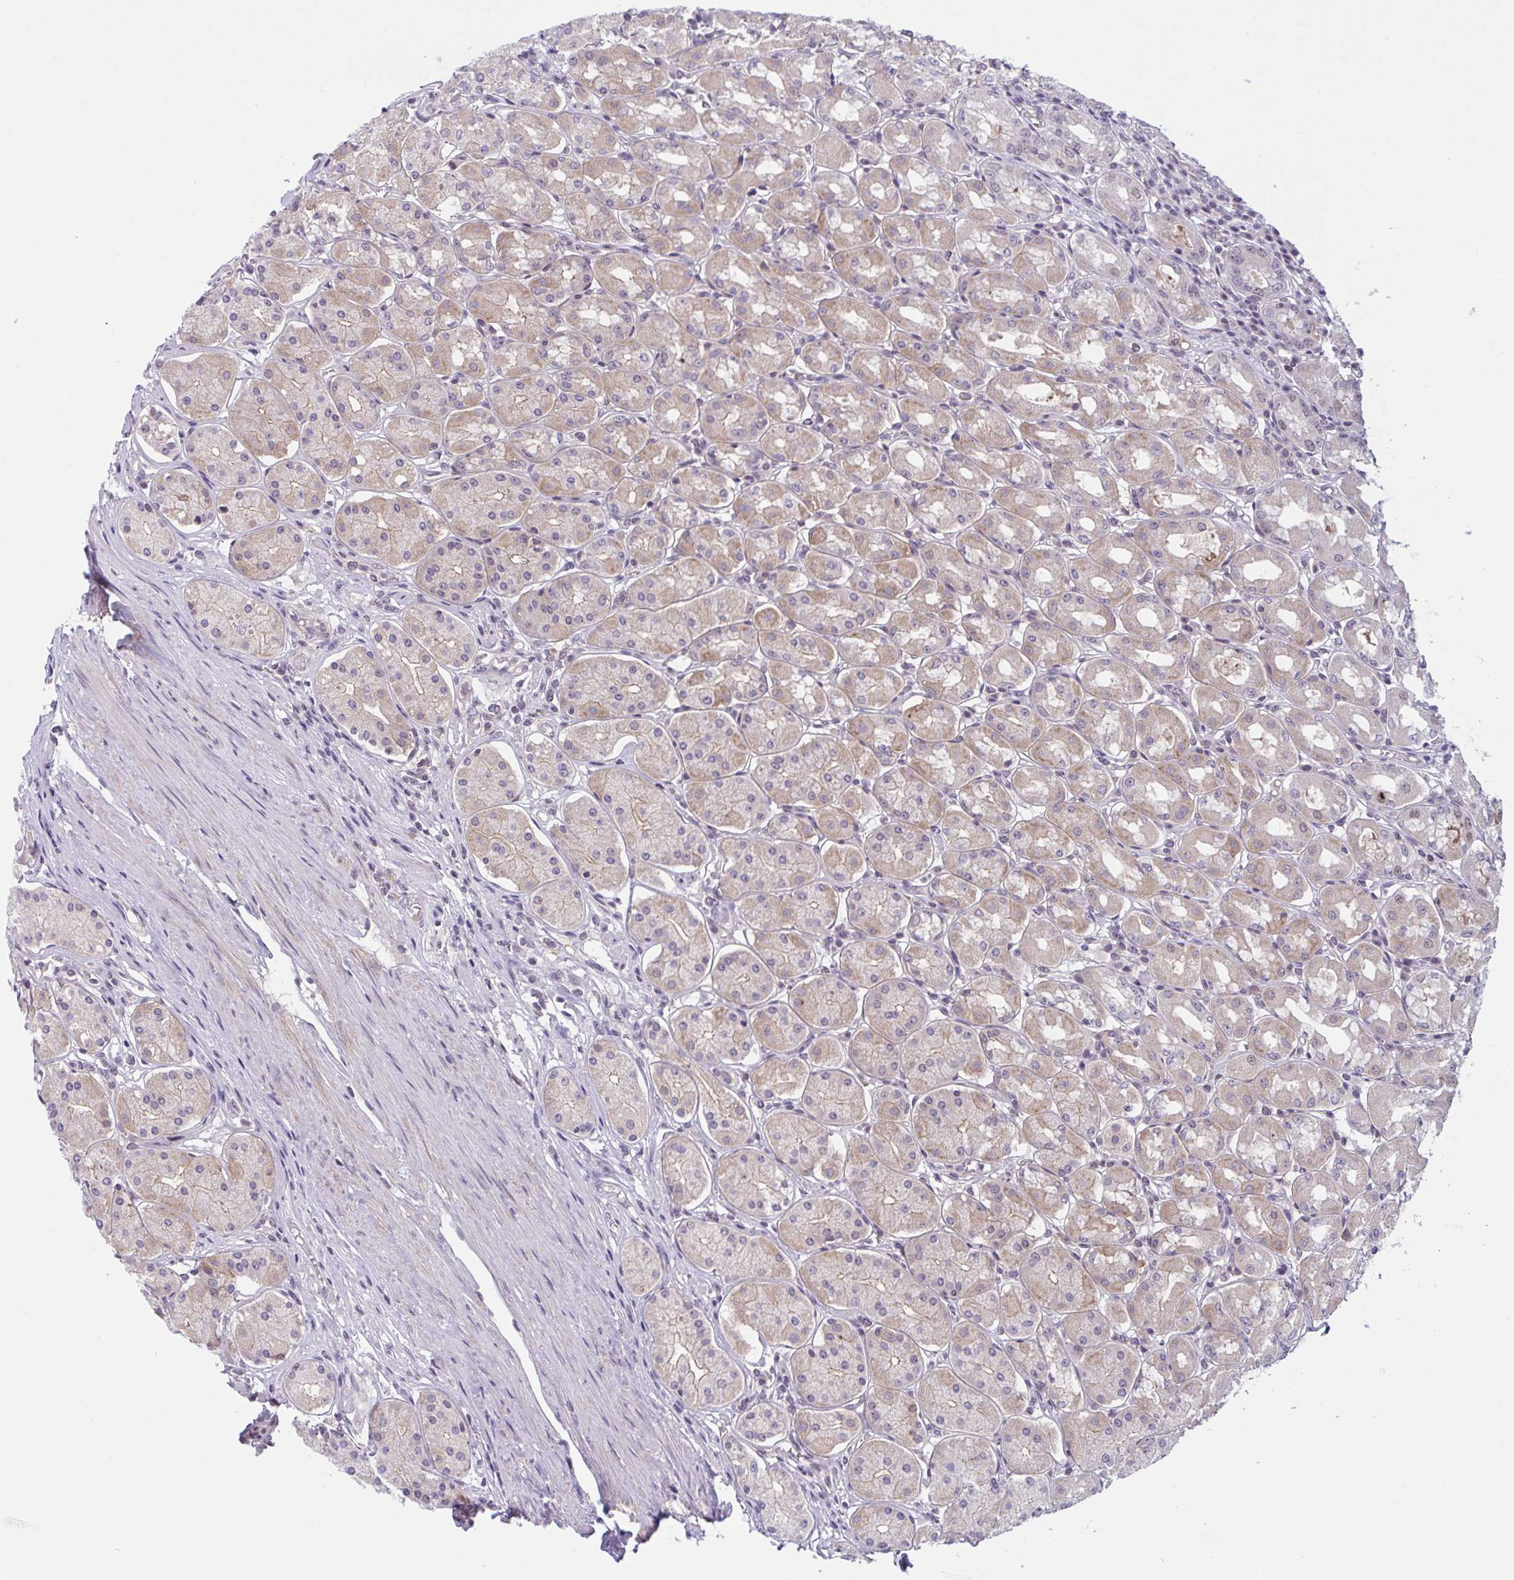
{"staining": {"intensity": "weak", "quantity": "25%-75%", "location": "cytoplasmic/membranous"}, "tissue": "stomach", "cell_type": "Glandular cells", "image_type": "normal", "snomed": [{"axis": "morphology", "description": "Normal tissue, NOS"}, {"axis": "topography", "description": "Stomach"}, {"axis": "topography", "description": "Stomach, lower"}], "caption": "Stomach stained with DAB (3,3'-diaminobenzidine) immunohistochemistry exhibits low levels of weak cytoplasmic/membranous positivity in about 25%-75% of glandular cells.", "gene": "TTC7B", "patient": {"sex": "female", "age": 56}}